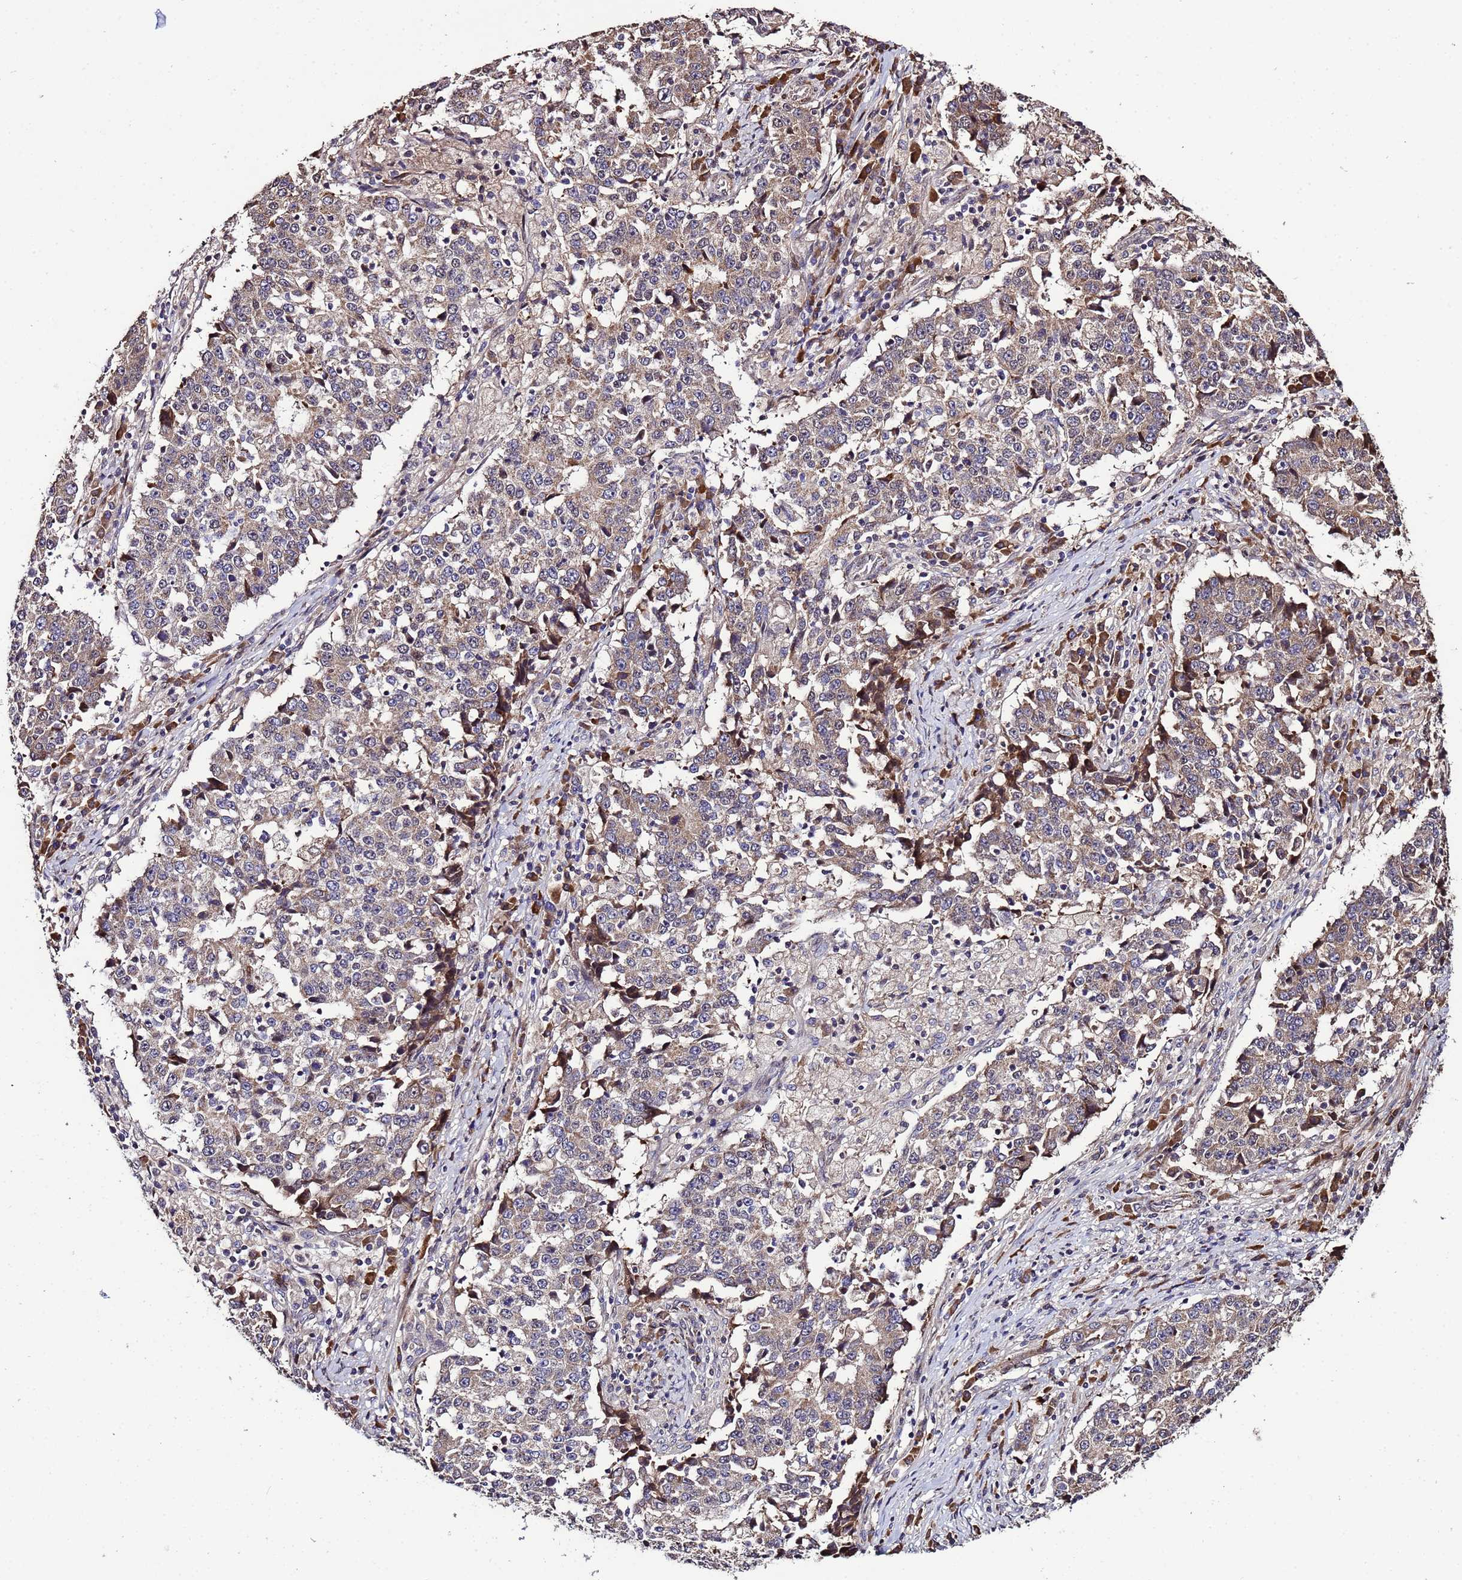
{"staining": {"intensity": "weak", "quantity": ">75%", "location": "cytoplasmic/membranous"}, "tissue": "stomach cancer", "cell_type": "Tumor cells", "image_type": "cancer", "snomed": [{"axis": "morphology", "description": "Adenocarcinoma, NOS"}, {"axis": "topography", "description": "Stomach"}], "caption": "Immunohistochemistry (DAB) staining of adenocarcinoma (stomach) displays weak cytoplasmic/membranous protein expression in approximately >75% of tumor cells.", "gene": "WNK4", "patient": {"sex": "male", "age": 59}}